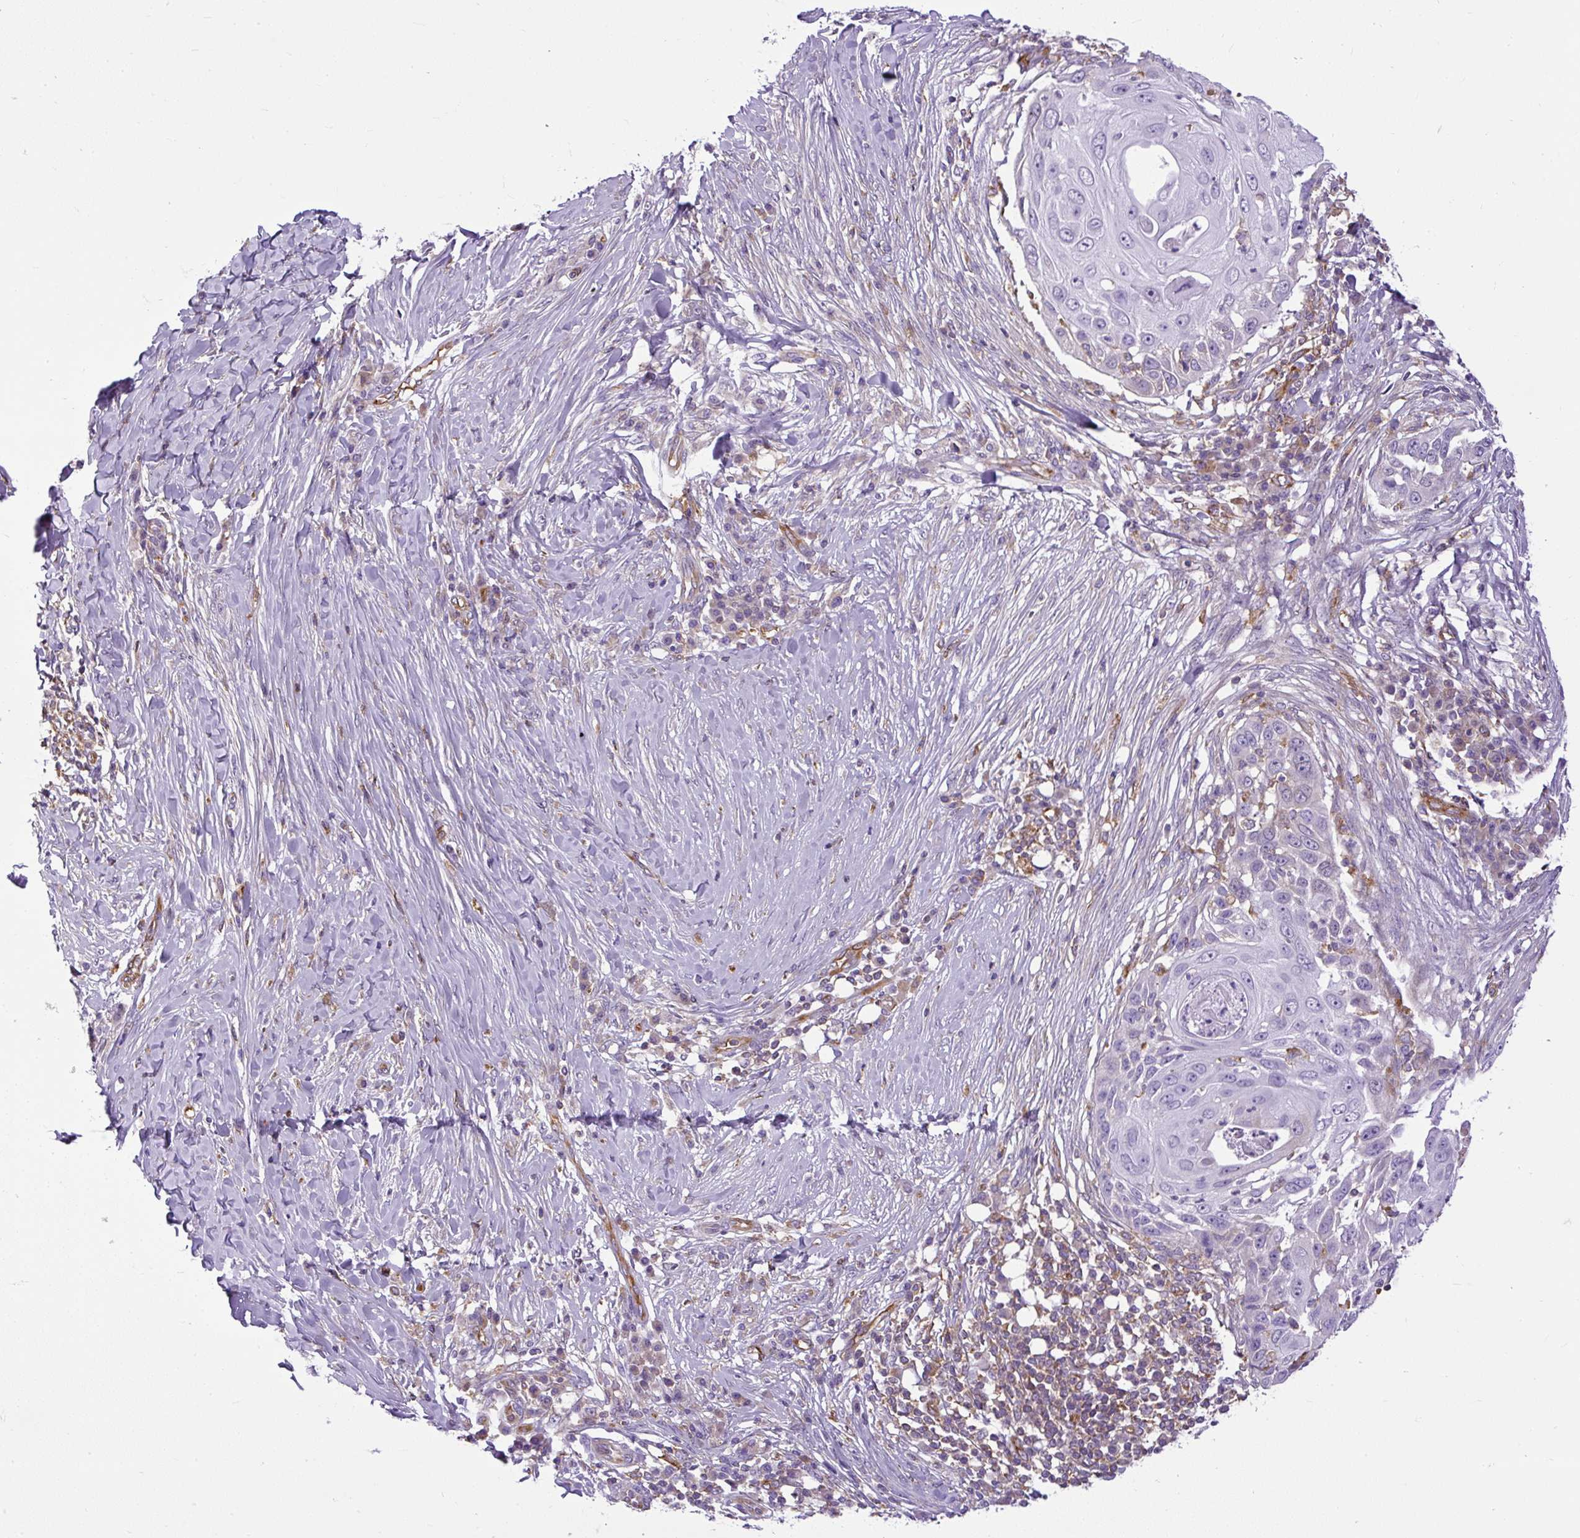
{"staining": {"intensity": "negative", "quantity": "none", "location": "none"}, "tissue": "skin cancer", "cell_type": "Tumor cells", "image_type": "cancer", "snomed": [{"axis": "morphology", "description": "Squamous cell carcinoma, NOS"}, {"axis": "topography", "description": "Skin"}], "caption": "An image of squamous cell carcinoma (skin) stained for a protein exhibits no brown staining in tumor cells. (DAB IHC, high magnification).", "gene": "MAP1S", "patient": {"sex": "female", "age": 44}}